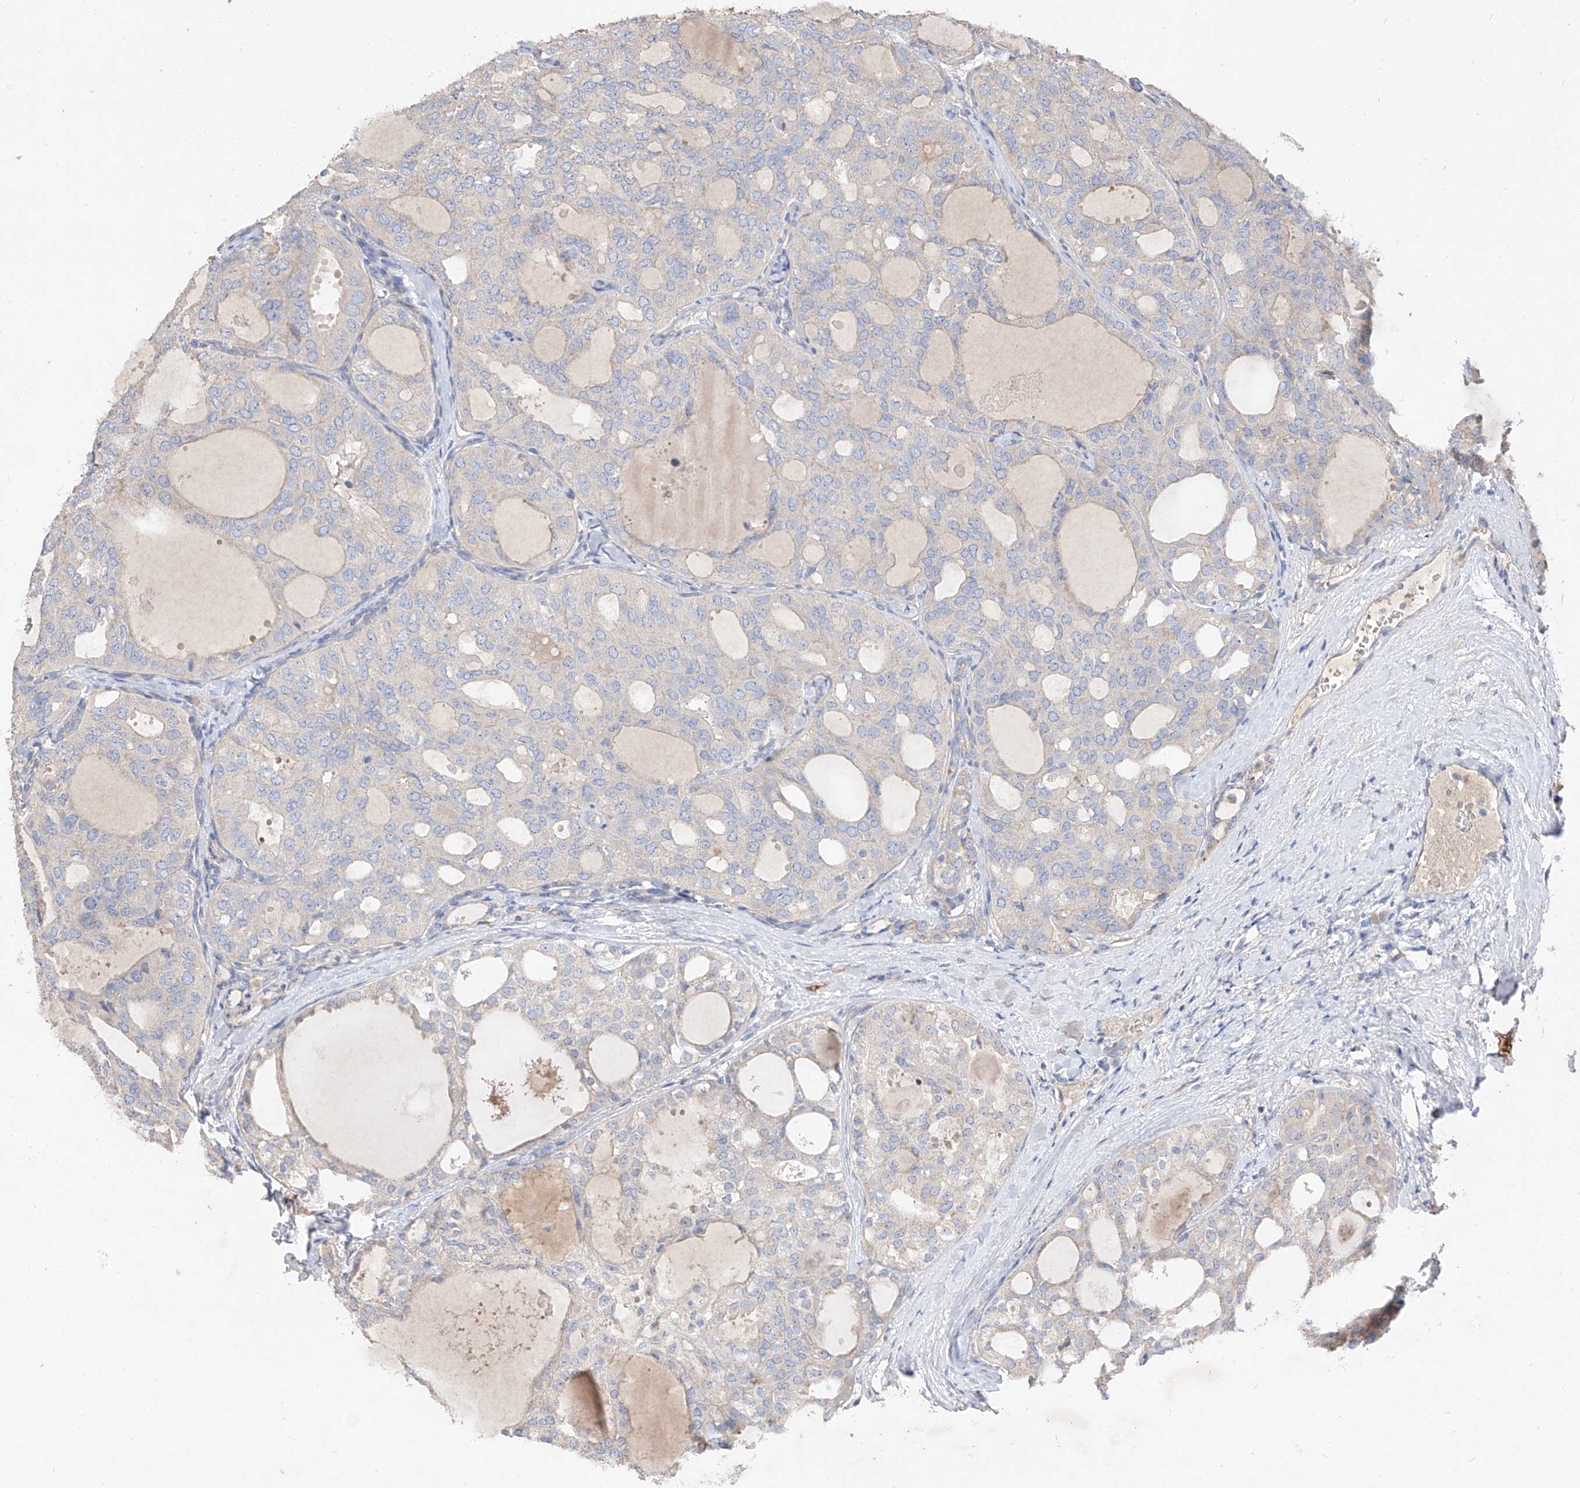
{"staining": {"intensity": "negative", "quantity": "none", "location": "none"}, "tissue": "thyroid cancer", "cell_type": "Tumor cells", "image_type": "cancer", "snomed": [{"axis": "morphology", "description": "Follicular adenoma carcinoma, NOS"}, {"axis": "topography", "description": "Thyroid gland"}], "caption": "This is a photomicrograph of immunohistochemistry staining of follicular adenoma carcinoma (thyroid), which shows no expression in tumor cells.", "gene": "DIRAS3", "patient": {"sex": "male", "age": 75}}